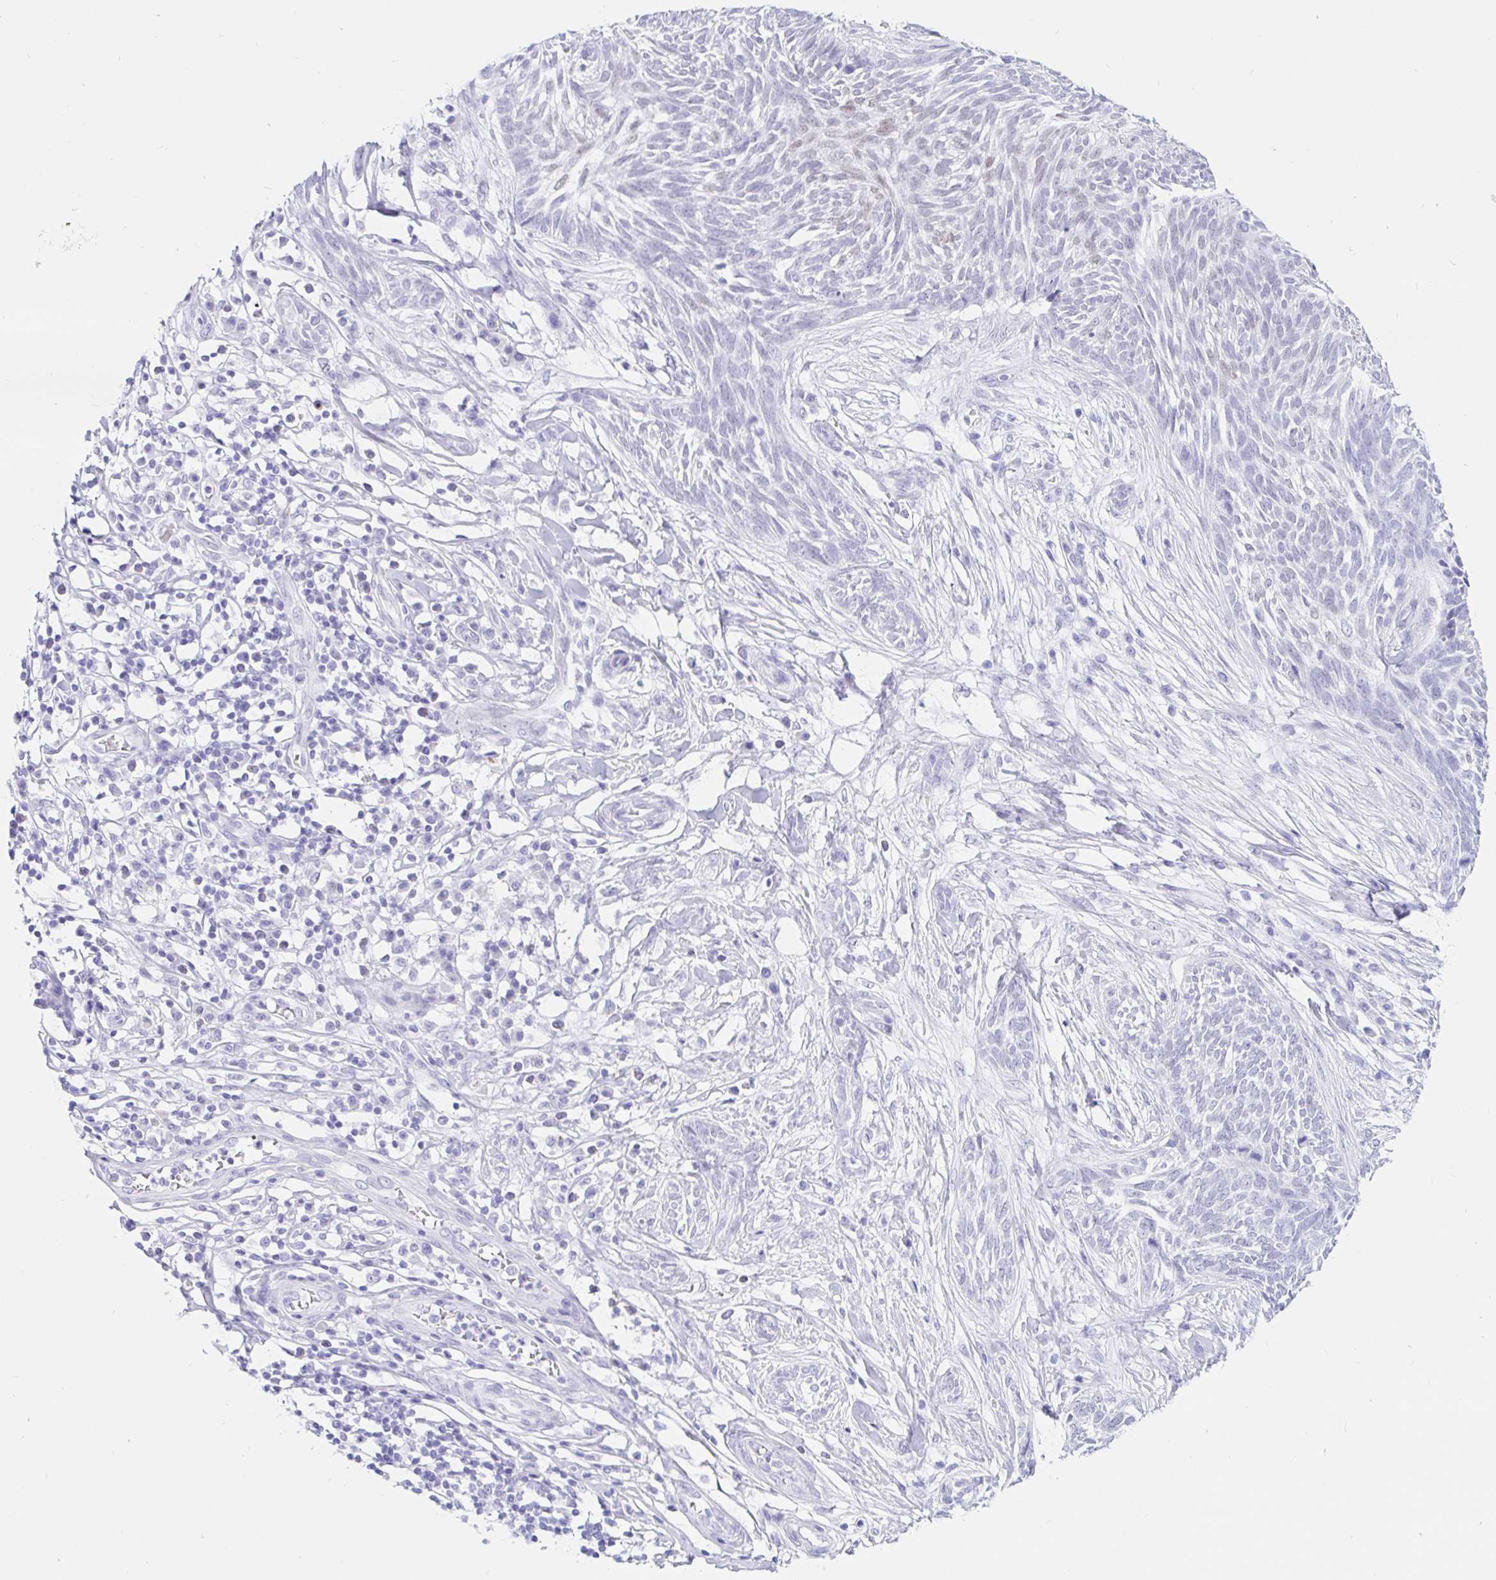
{"staining": {"intensity": "negative", "quantity": "none", "location": "none"}, "tissue": "skin cancer", "cell_type": "Tumor cells", "image_type": "cancer", "snomed": [{"axis": "morphology", "description": "Basal cell carcinoma"}, {"axis": "topography", "description": "Skin"}, {"axis": "topography", "description": "Skin, foot"}], "caption": "The IHC photomicrograph has no significant staining in tumor cells of skin cancer tissue. Nuclei are stained in blue.", "gene": "OR6T1", "patient": {"sex": "female", "age": 86}}